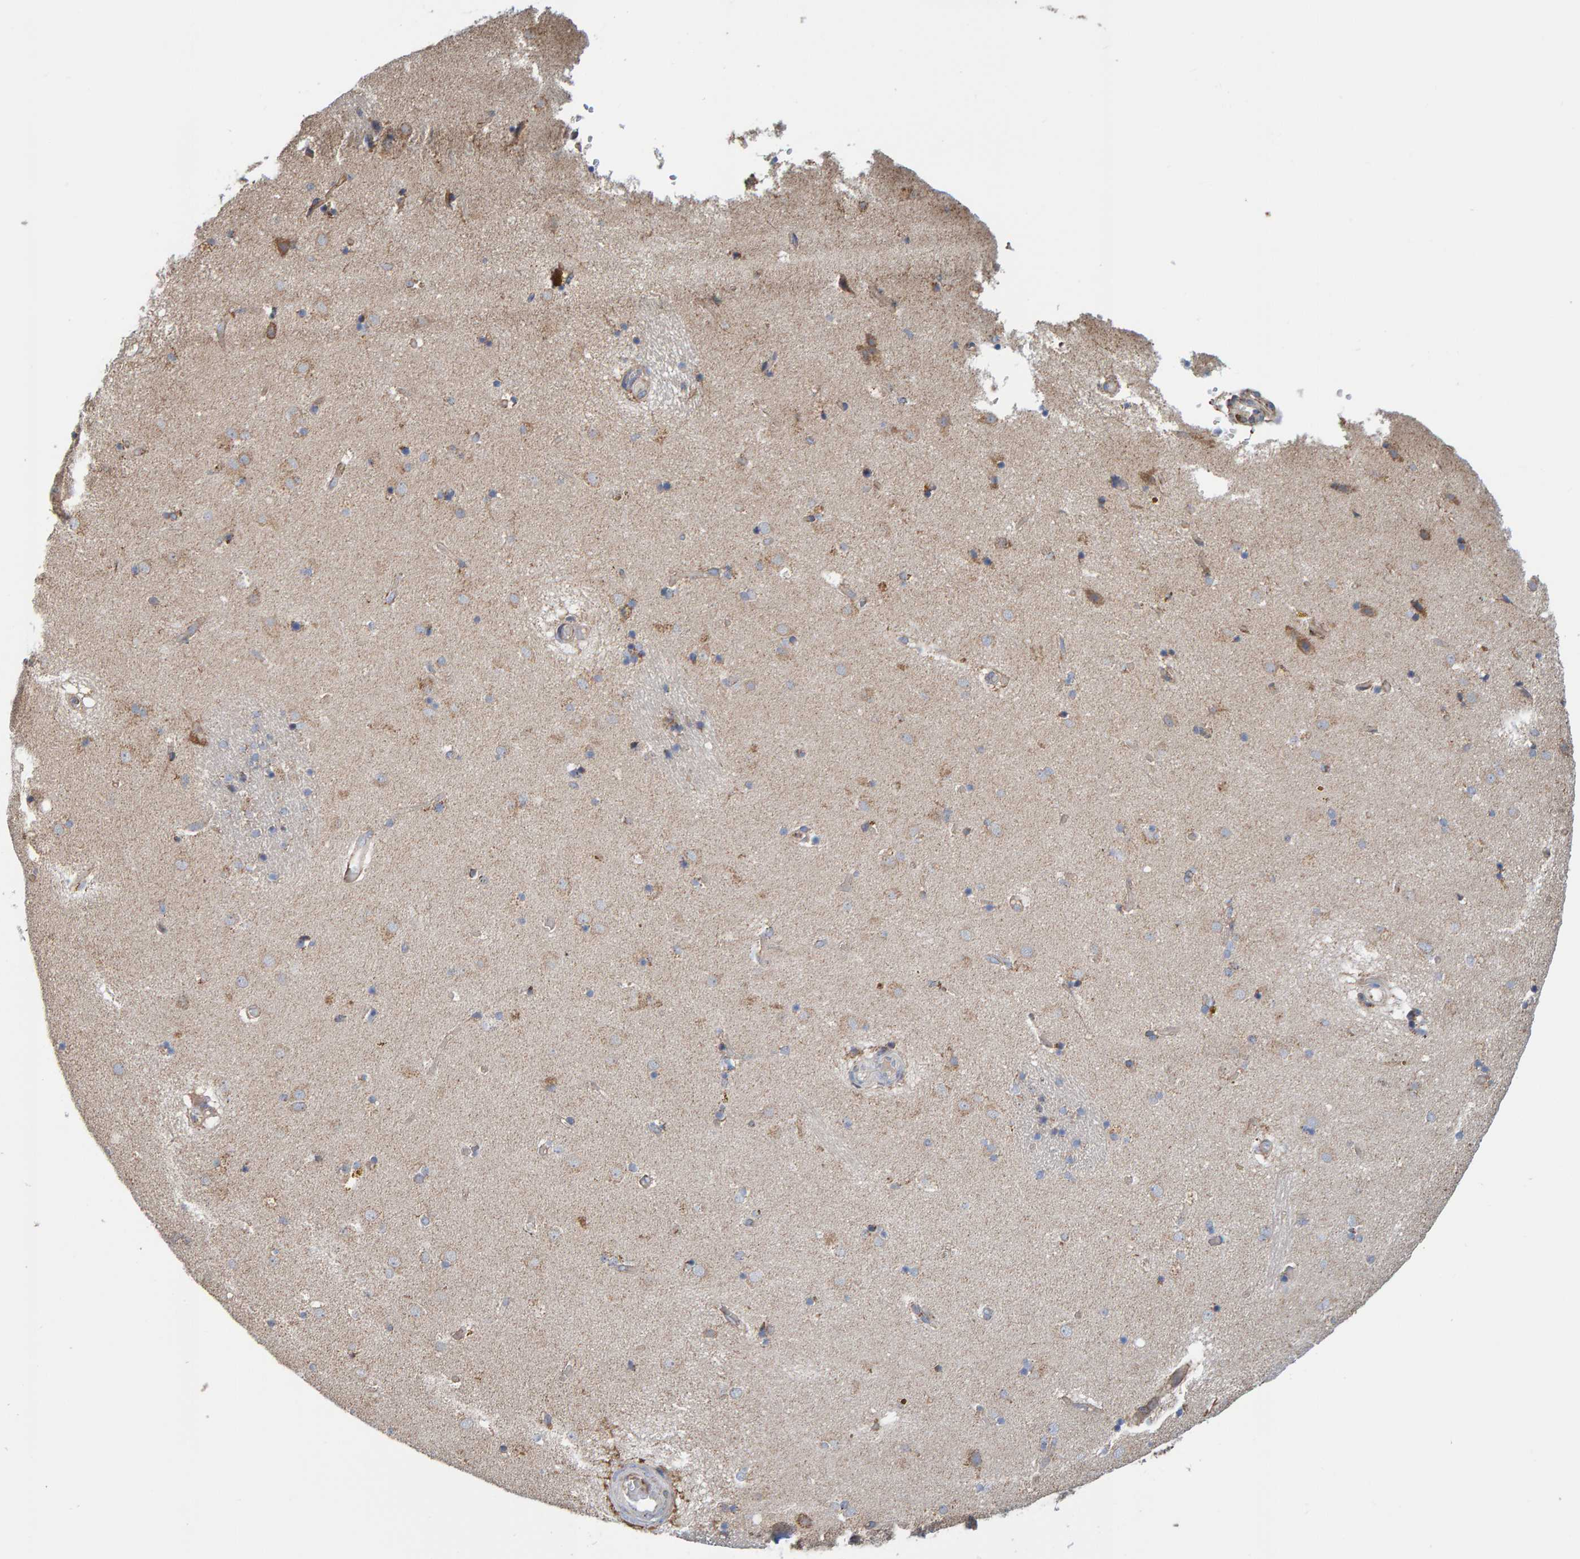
{"staining": {"intensity": "moderate", "quantity": "<25%", "location": "cytoplasmic/membranous"}, "tissue": "caudate", "cell_type": "Glial cells", "image_type": "normal", "snomed": [{"axis": "morphology", "description": "Normal tissue, NOS"}, {"axis": "topography", "description": "Lateral ventricle wall"}], "caption": "Benign caudate was stained to show a protein in brown. There is low levels of moderate cytoplasmic/membranous expression in about <25% of glial cells.", "gene": "MRPL45", "patient": {"sex": "male", "age": 70}}